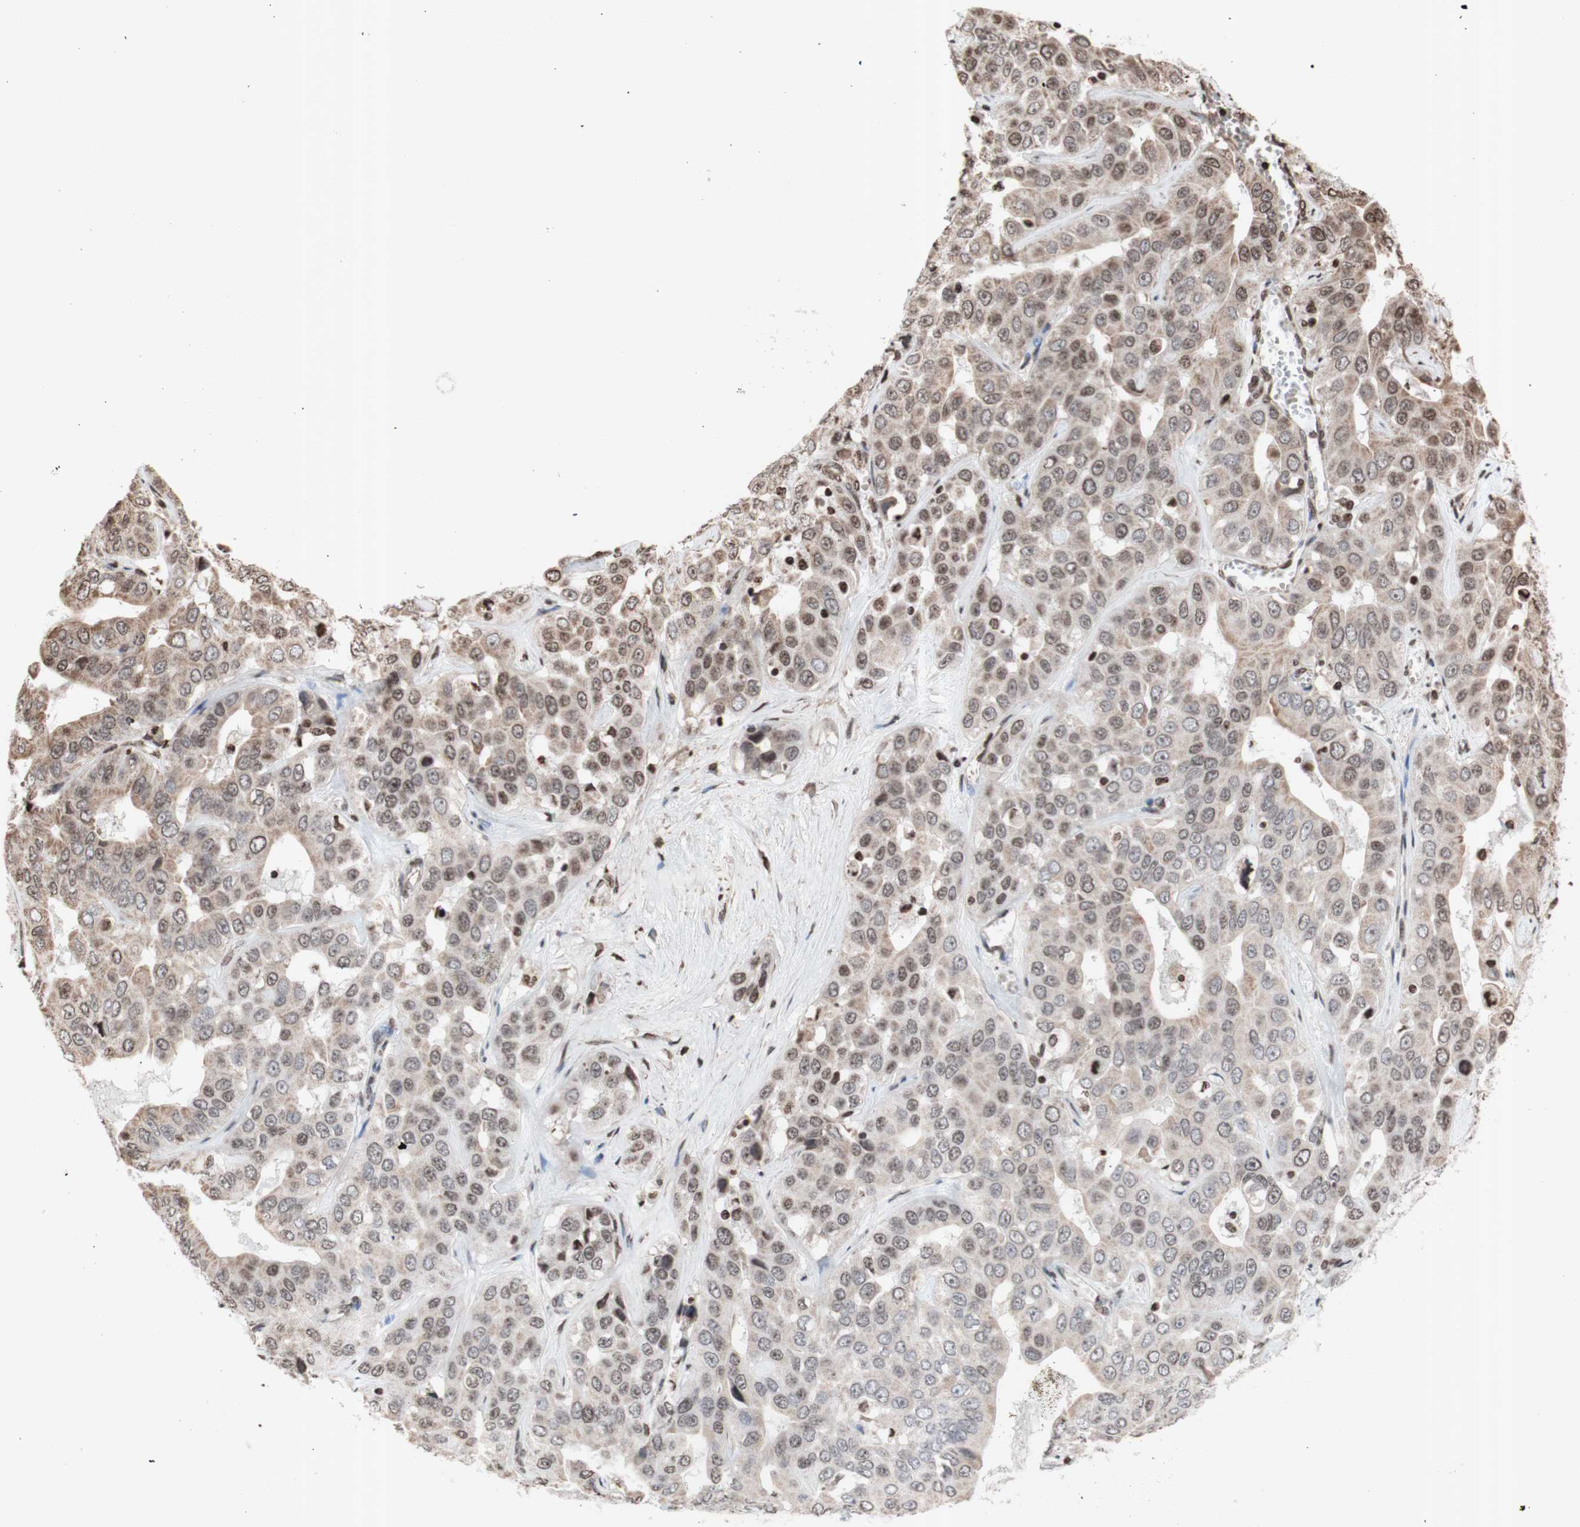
{"staining": {"intensity": "moderate", "quantity": "25%-75%", "location": "cytoplasmic/membranous,nuclear"}, "tissue": "liver cancer", "cell_type": "Tumor cells", "image_type": "cancer", "snomed": [{"axis": "morphology", "description": "Cholangiocarcinoma"}, {"axis": "topography", "description": "Liver"}], "caption": "Approximately 25%-75% of tumor cells in human cholangiocarcinoma (liver) exhibit moderate cytoplasmic/membranous and nuclear protein positivity as visualized by brown immunohistochemical staining.", "gene": "SNAI2", "patient": {"sex": "female", "age": 52}}